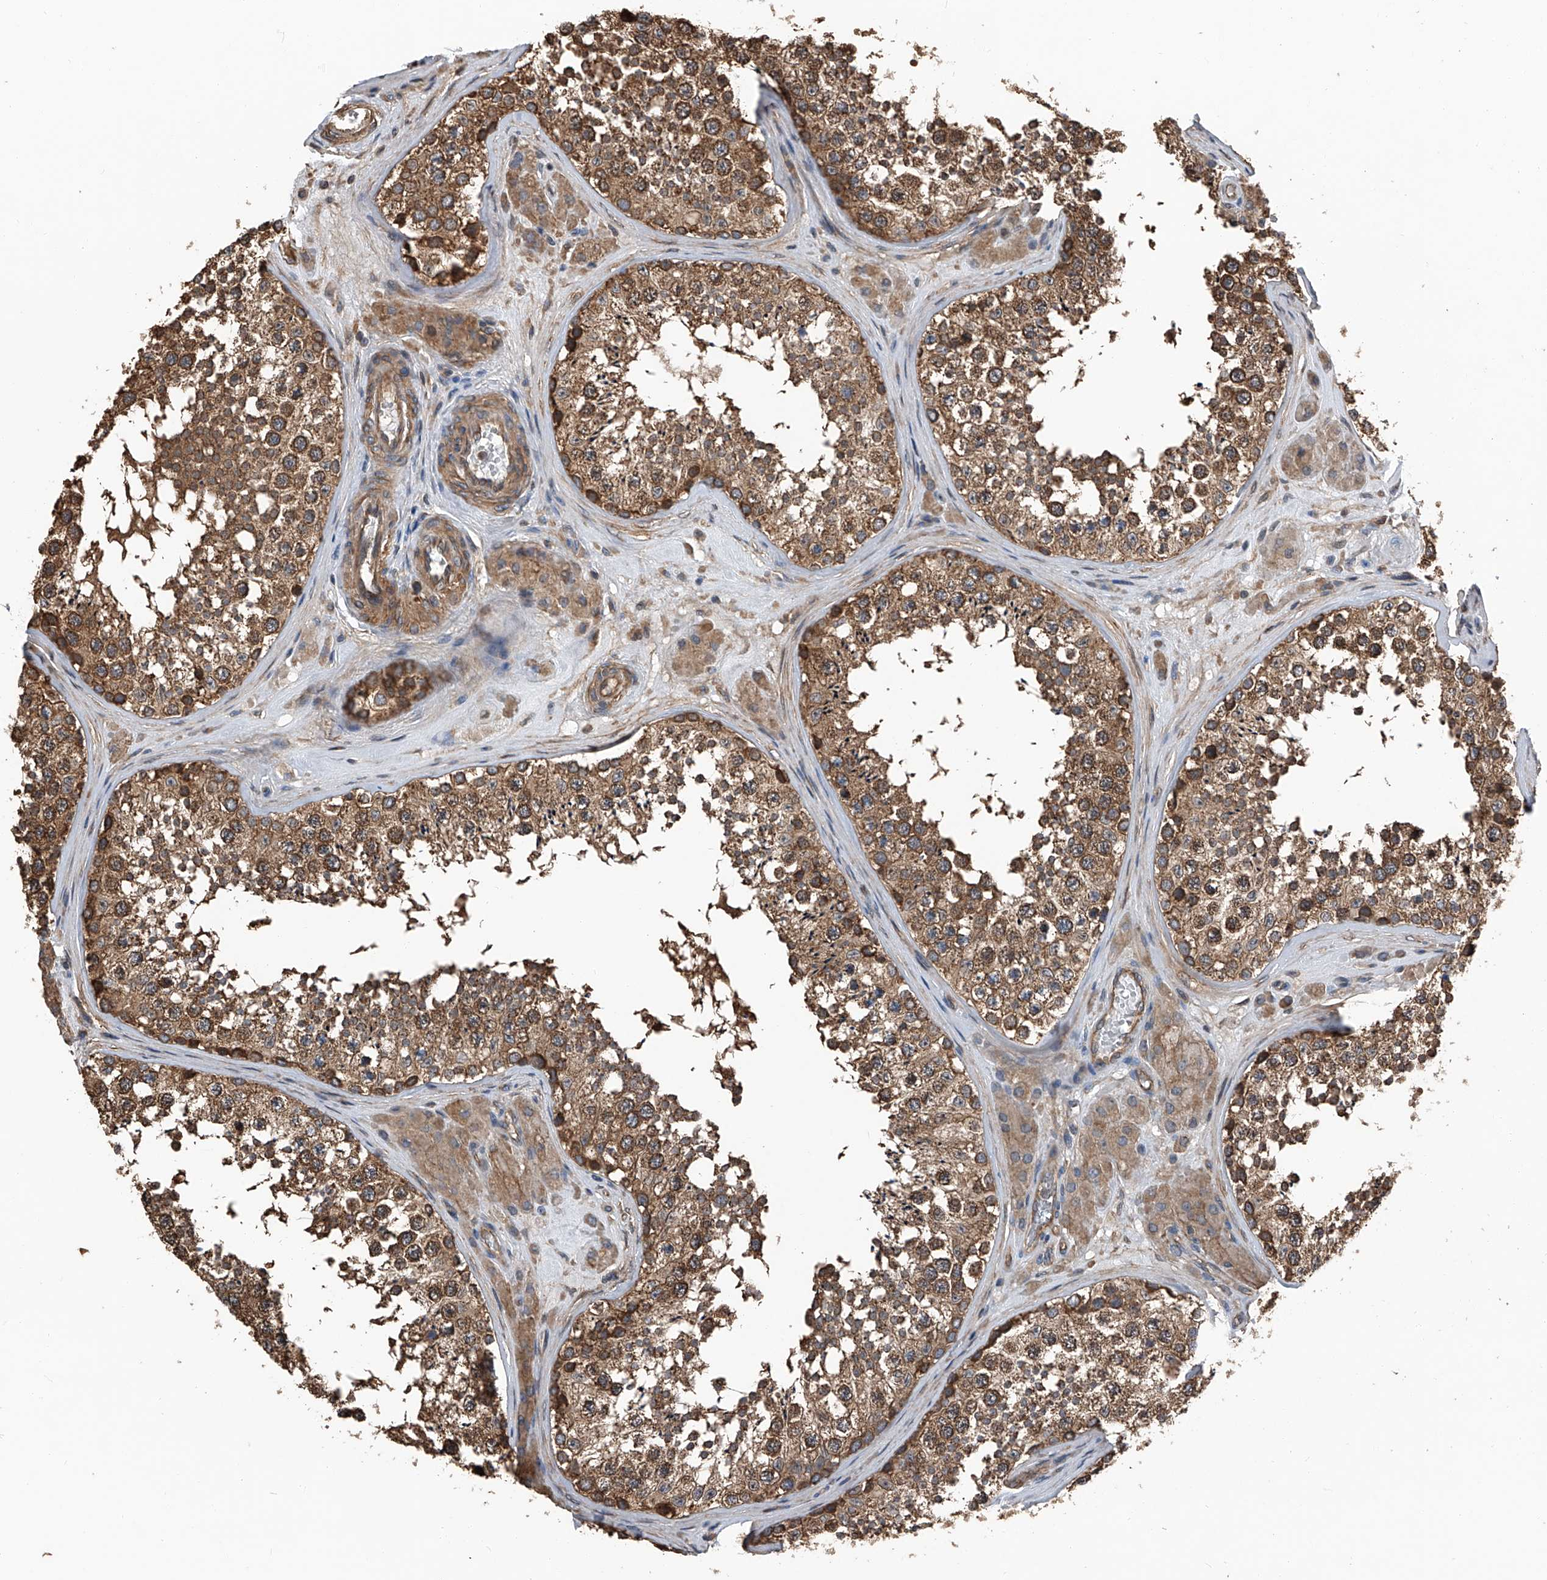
{"staining": {"intensity": "moderate", "quantity": ">75%", "location": "cytoplasmic/membranous"}, "tissue": "testis", "cell_type": "Cells in seminiferous ducts", "image_type": "normal", "snomed": [{"axis": "morphology", "description": "Normal tissue, NOS"}, {"axis": "topography", "description": "Testis"}], "caption": "High-power microscopy captured an immunohistochemistry (IHC) histopathology image of unremarkable testis, revealing moderate cytoplasmic/membranous staining in about >75% of cells in seminiferous ducts. Immunohistochemistry stains the protein of interest in brown and the nuclei are stained blue.", "gene": "KCNJ2", "patient": {"sex": "male", "age": 46}}